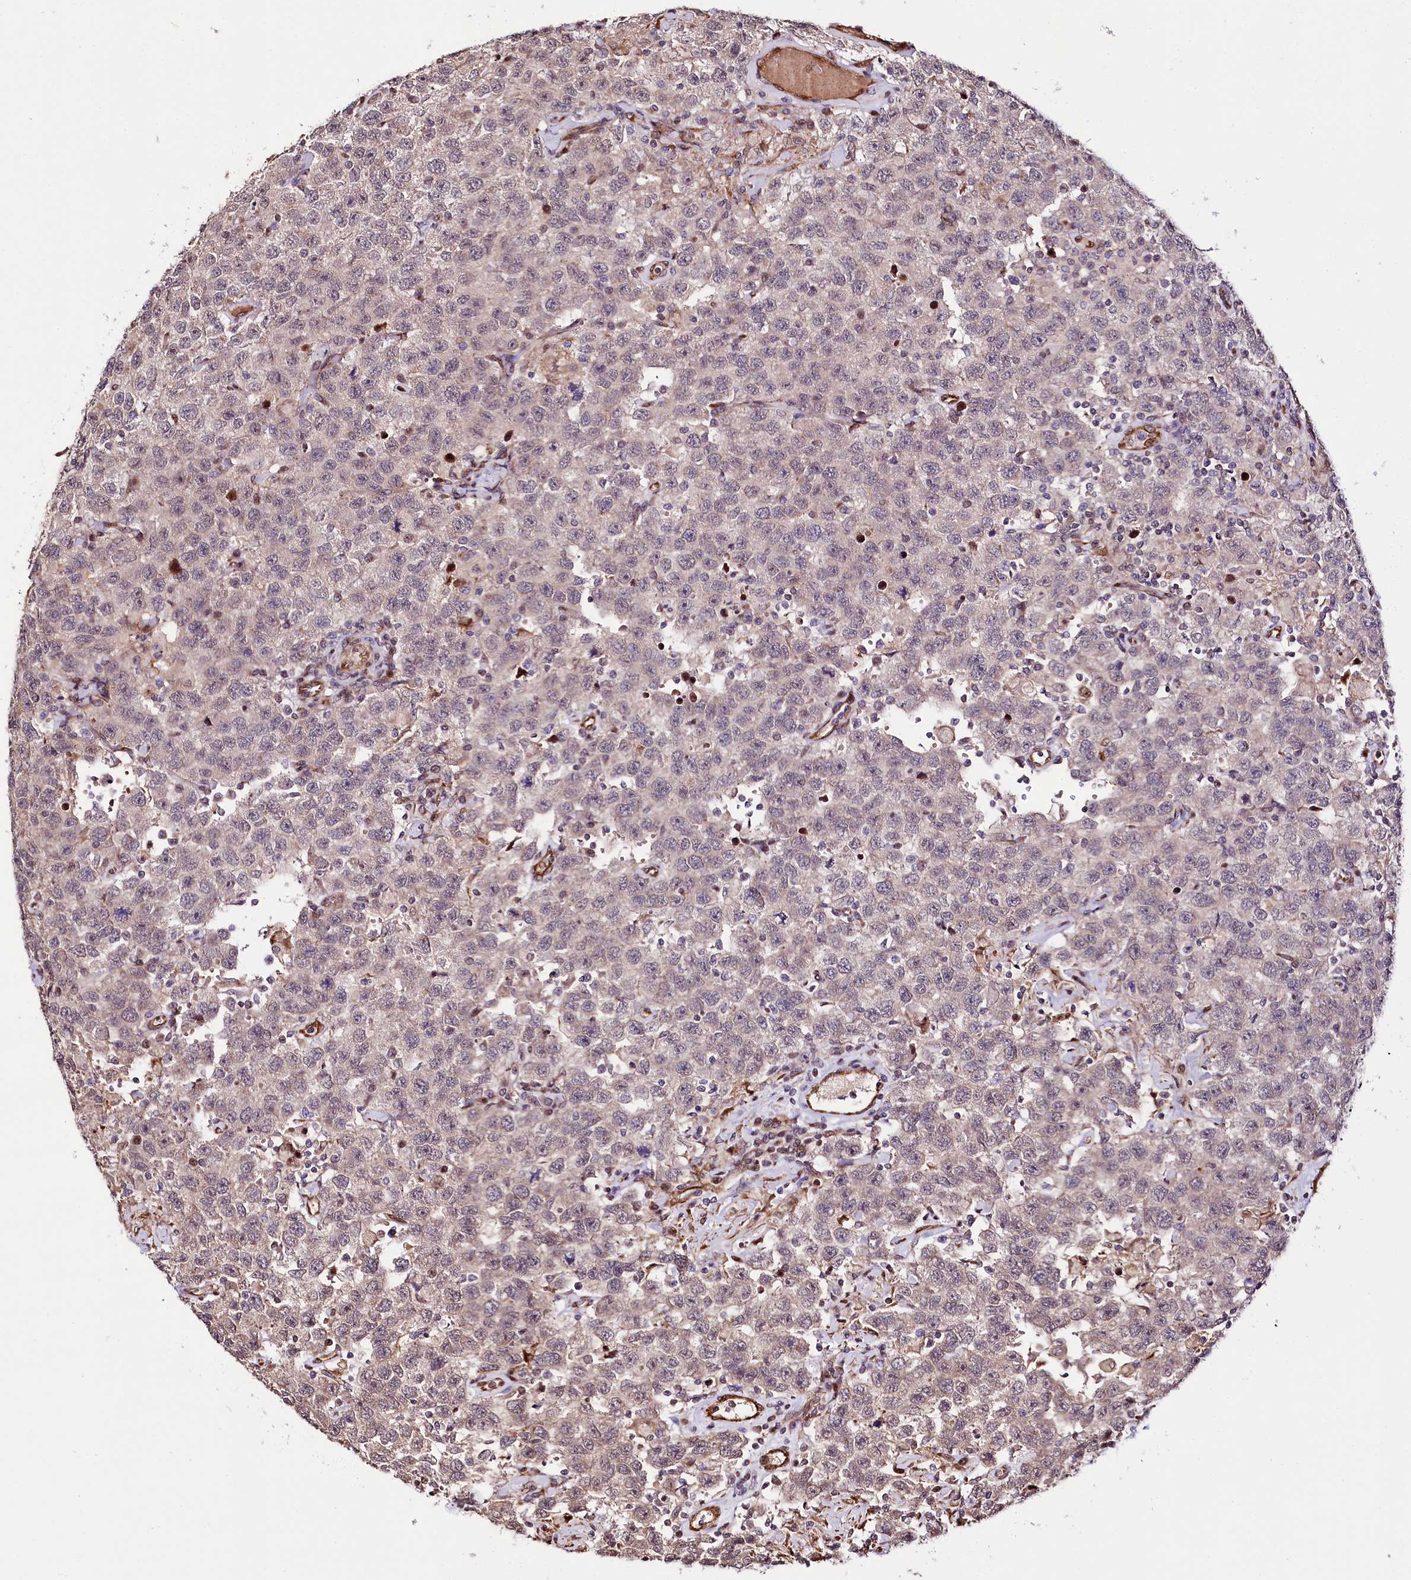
{"staining": {"intensity": "weak", "quantity": "25%-75%", "location": "nuclear"}, "tissue": "testis cancer", "cell_type": "Tumor cells", "image_type": "cancer", "snomed": [{"axis": "morphology", "description": "Seminoma, NOS"}, {"axis": "topography", "description": "Testis"}], "caption": "Testis cancer was stained to show a protein in brown. There is low levels of weak nuclear staining in about 25%-75% of tumor cells. (DAB IHC, brown staining for protein, blue staining for nuclei).", "gene": "CUTC", "patient": {"sex": "male", "age": 41}}